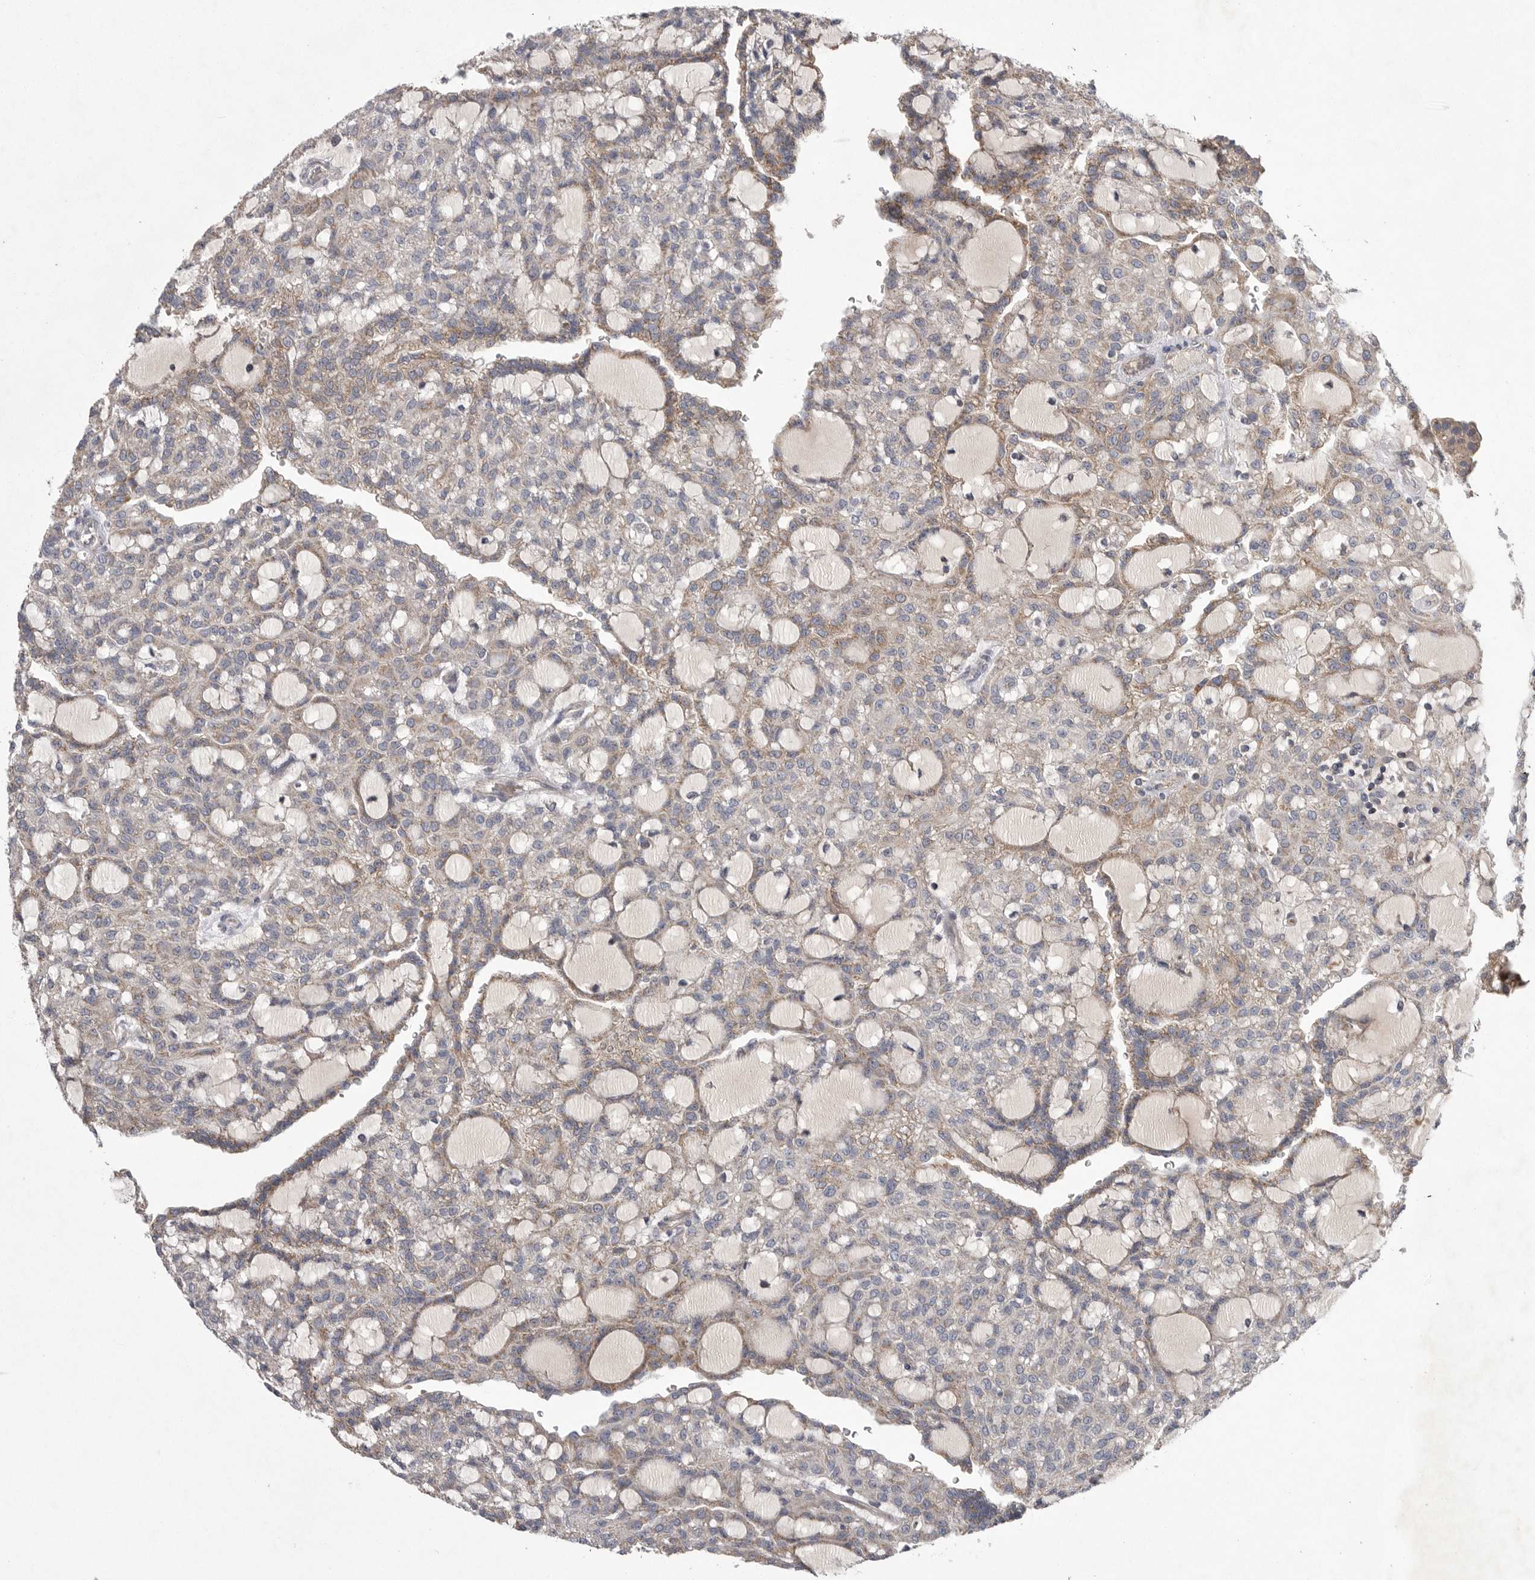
{"staining": {"intensity": "weak", "quantity": "25%-75%", "location": "cytoplasmic/membranous"}, "tissue": "renal cancer", "cell_type": "Tumor cells", "image_type": "cancer", "snomed": [{"axis": "morphology", "description": "Adenocarcinoma, NOS"}, {"axis": "topography", "description": "Kidney"}], "caption": "The histopathology image exhibits immunohistochemical staining of renal cancer (adenocarcinoma). There is weak cytoplasmic/membranous staining is appreciated in about 25%-75% of tumor cells. (IHC, brightfield microscopy, high magnification).", "gene": "CRP", "patient": {"sex": "male", "age": 63}}